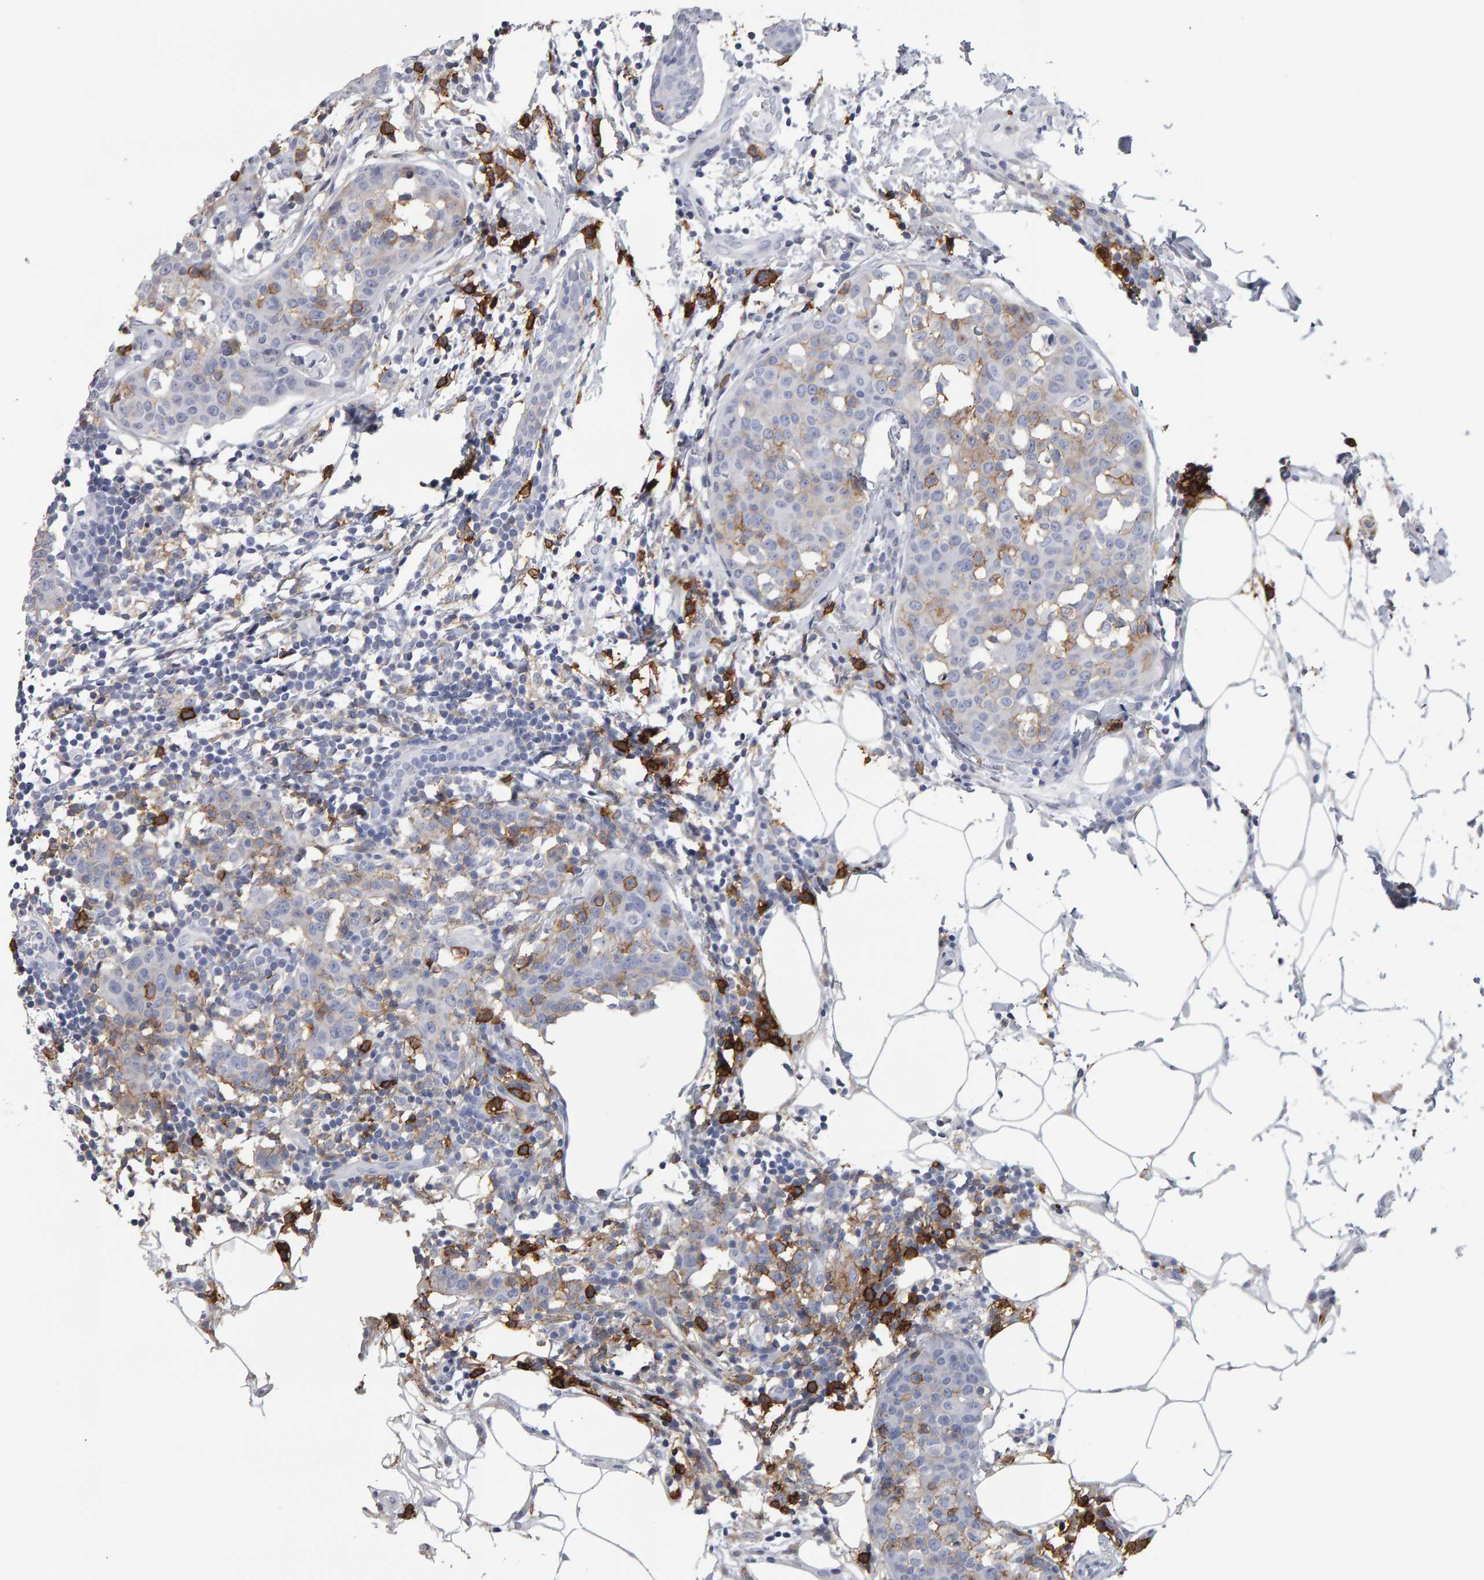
{"staining": {"intensity": "moderate", "quantity": "<25%", "location": "cytoplasmic/membranous"}, "tissue": "breast cancer", "cell_type": "Tumor cells", "image_type": "cancer", "snomed": [{"axis": "morphology", "description": "Normal tissue, NOS"}, {"axis": "morphology", "description": "Duct carcinoma"}, {"axis": "topography", "description": "Breast"}], "caption": "High-power microscopy captured an immunohistochemistry photomicrograph of breast infiltrating ductal carcinoma, revealing moderate cytoplasmic/membranous staining in about <25% of tumor cells.", "gene": "CD38", "patient": {"sex": "female", "age": 37}}